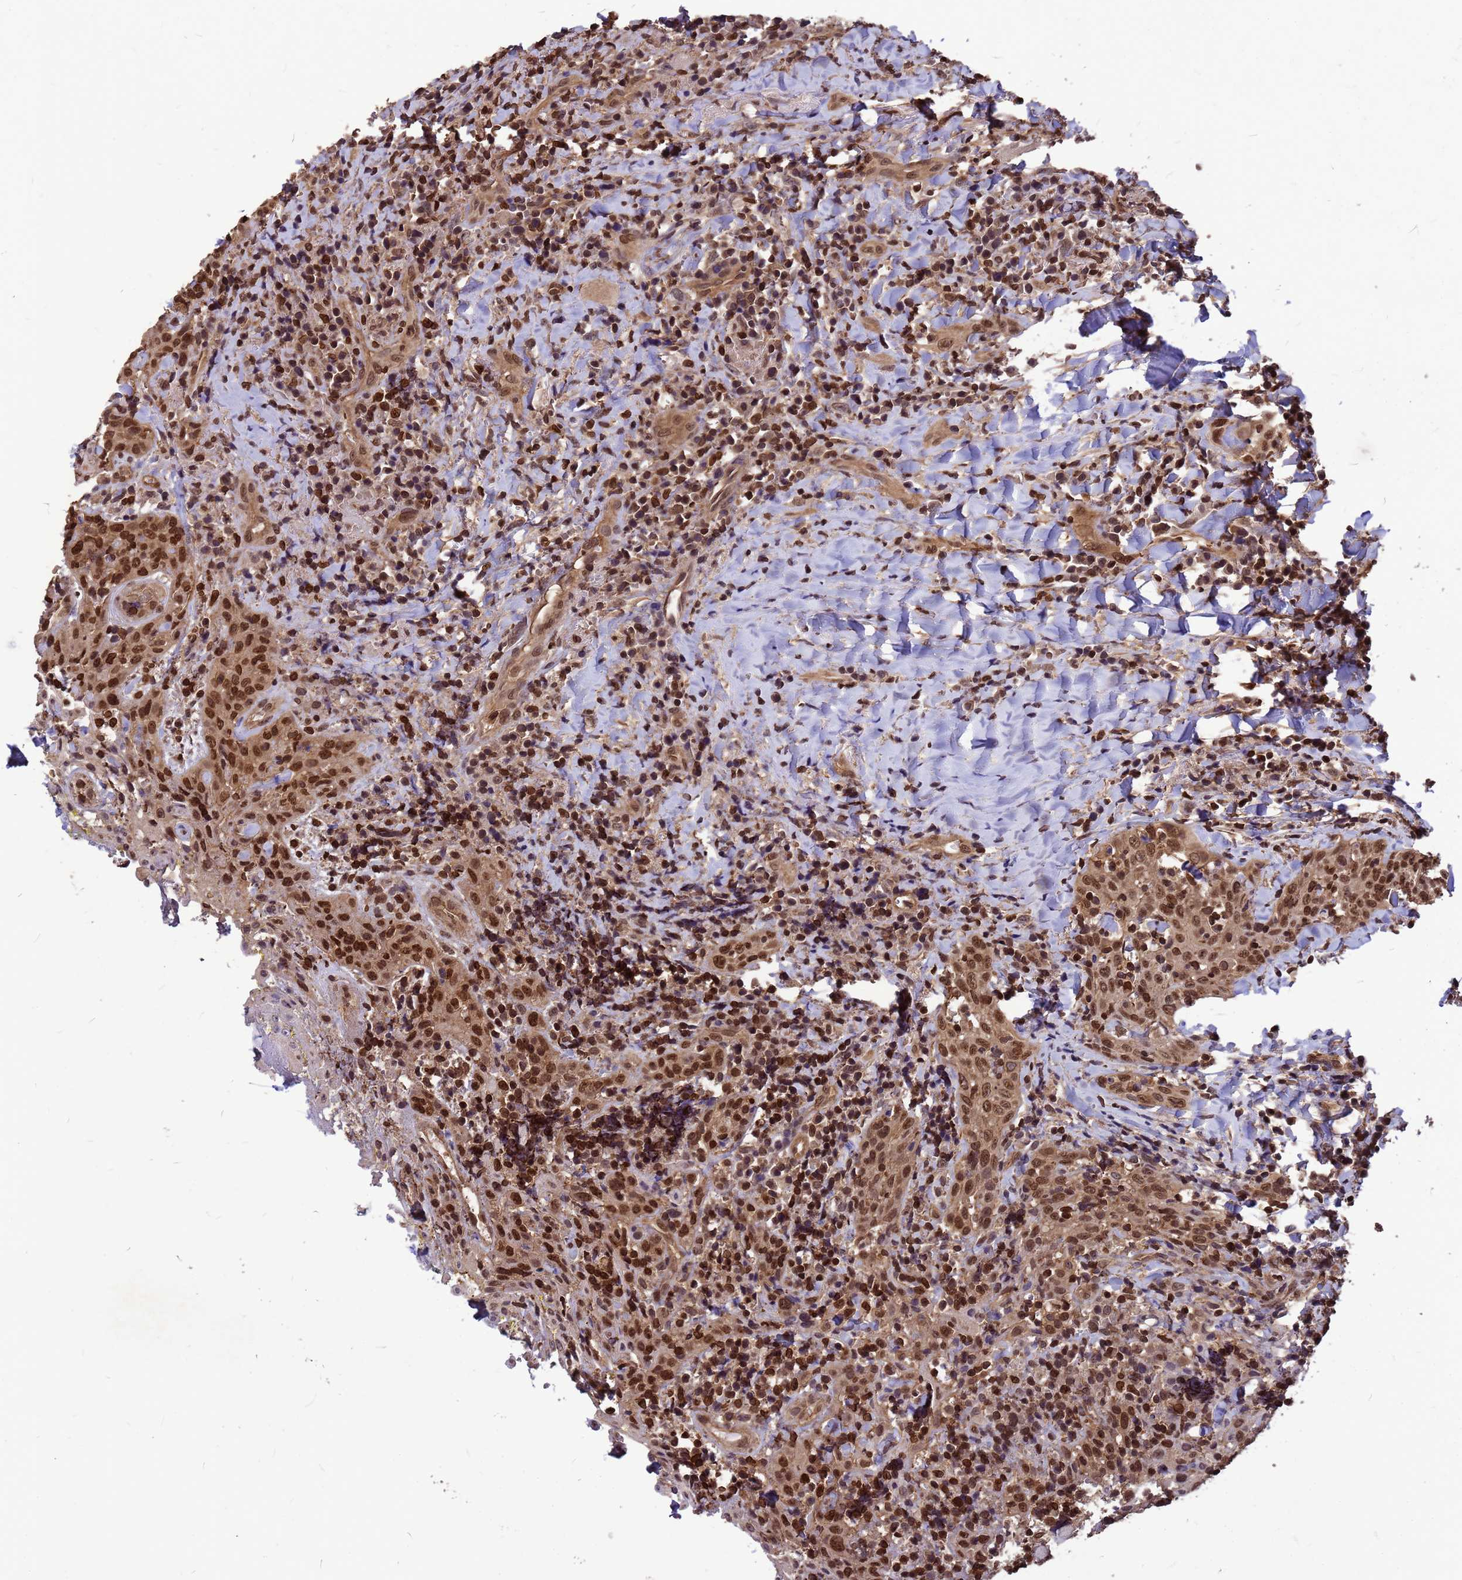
{"staining": {"intensity": "moderate", "quantity": ">75%", "location": "cytoplasmic/membranous,nuclear"}, "tissue": "head and neck cancer", "cell_type": "Tumor cells", "image_type": "cancer", "snomed": [{"axis": "morphology", "description": "Squamous cell carcinoma, NOS"}, {"axis": "topography", "description": "Head-Neck"}], "caption": "Head and neck squamous cell carcinoma tissue displays moderate cytoplasmic/membranous and nuclear staining in about >75% of tumor cells", "gene": "C1orf35", "patient": {"sex": "female", "age": 70}}